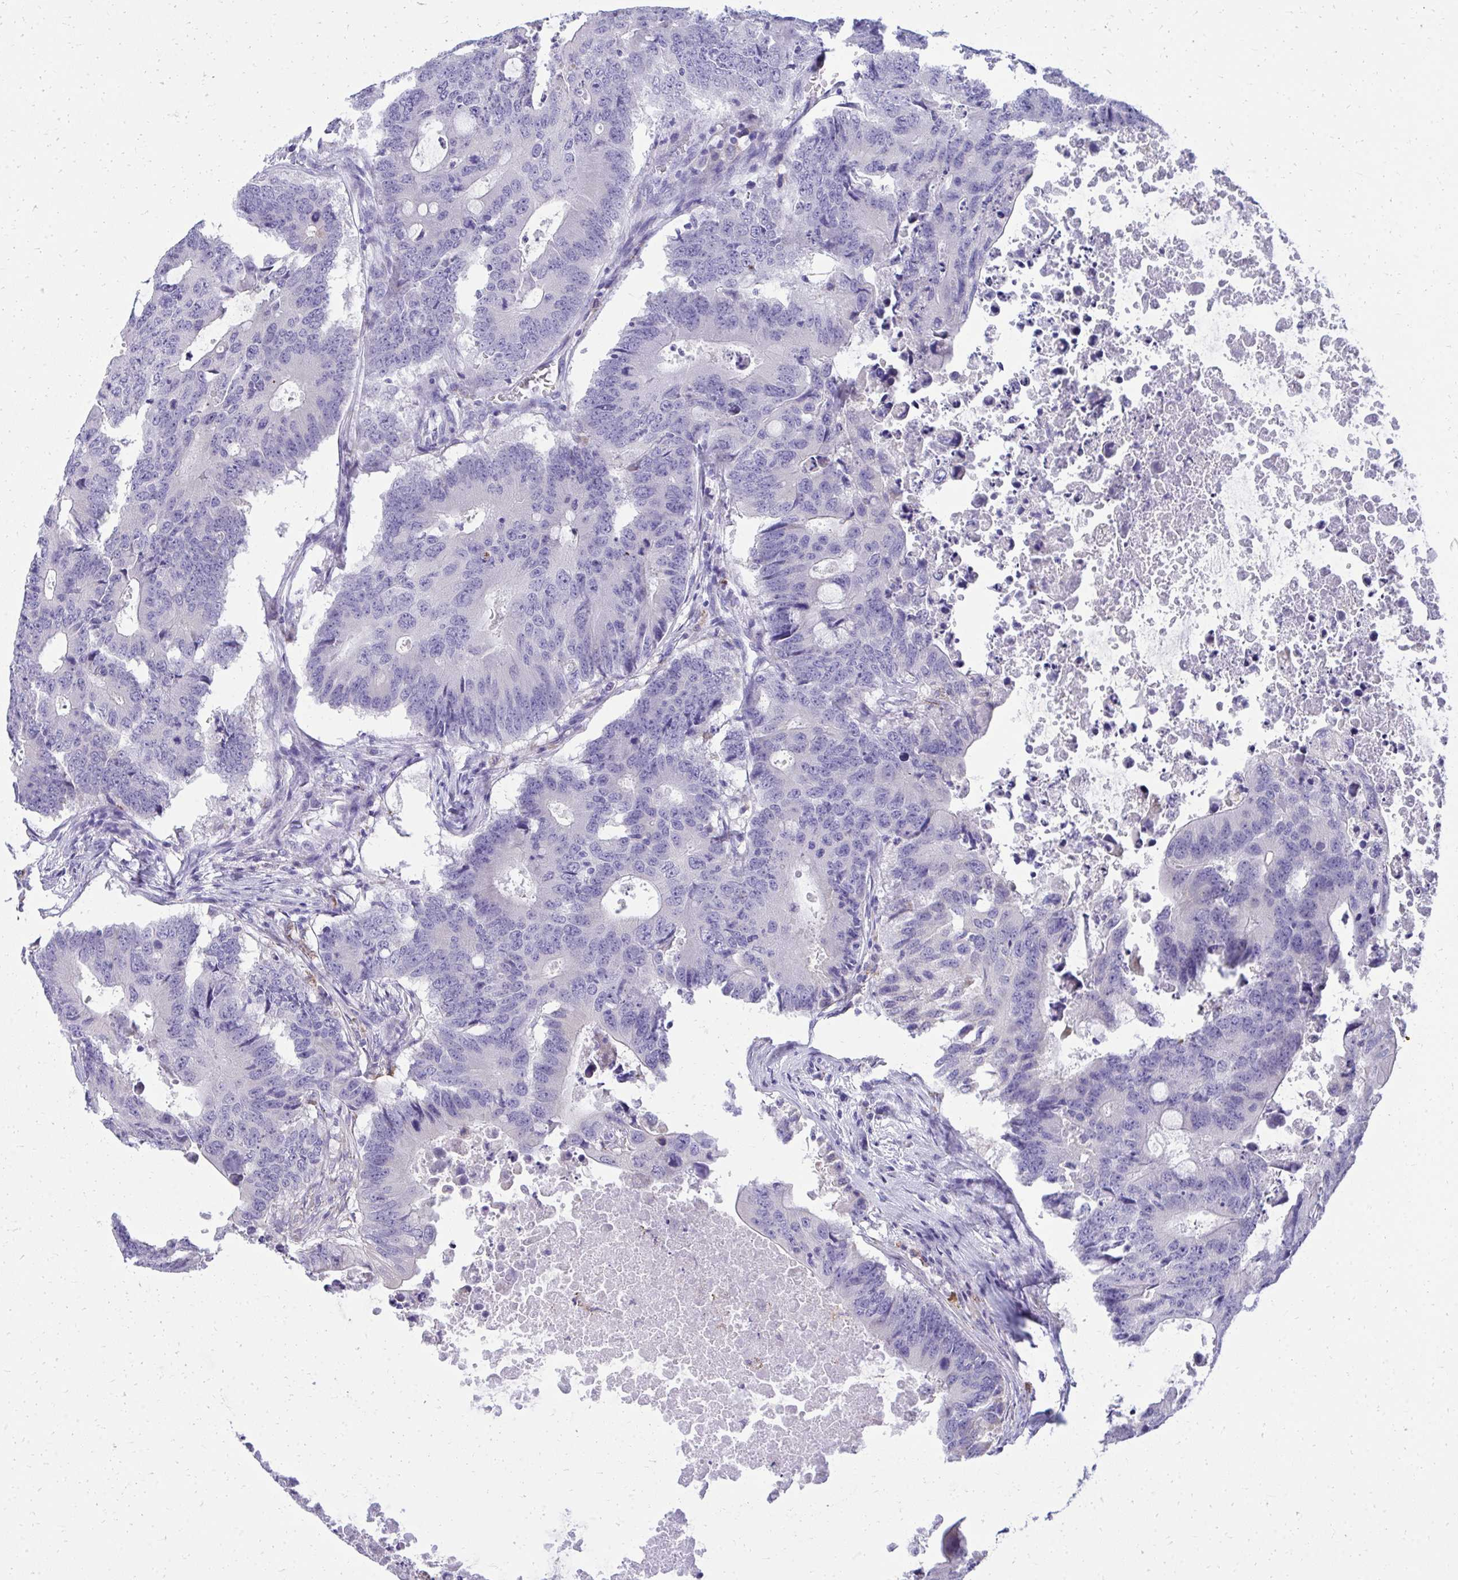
{"staining": {"intensity": "negative", "quantity": "none", "location": "none"}, "tissue": "colorectal cancer", "cell_type": "Tumor cells", "image_type": "cancer", "snomed": [{"axis": "morphology", "description": "Adenocarcinoma, NOS"}, {"axis": "topography", "description": "Colon"}], "caption": "An immunohistochemistry photomicrograph of colorectal adenocarcinoma is shown. There is no staining in tumor cells of colorectal adenocarcinoma.", "gene": "AIG1", "patient": {"sex": "male", "age": 71}}